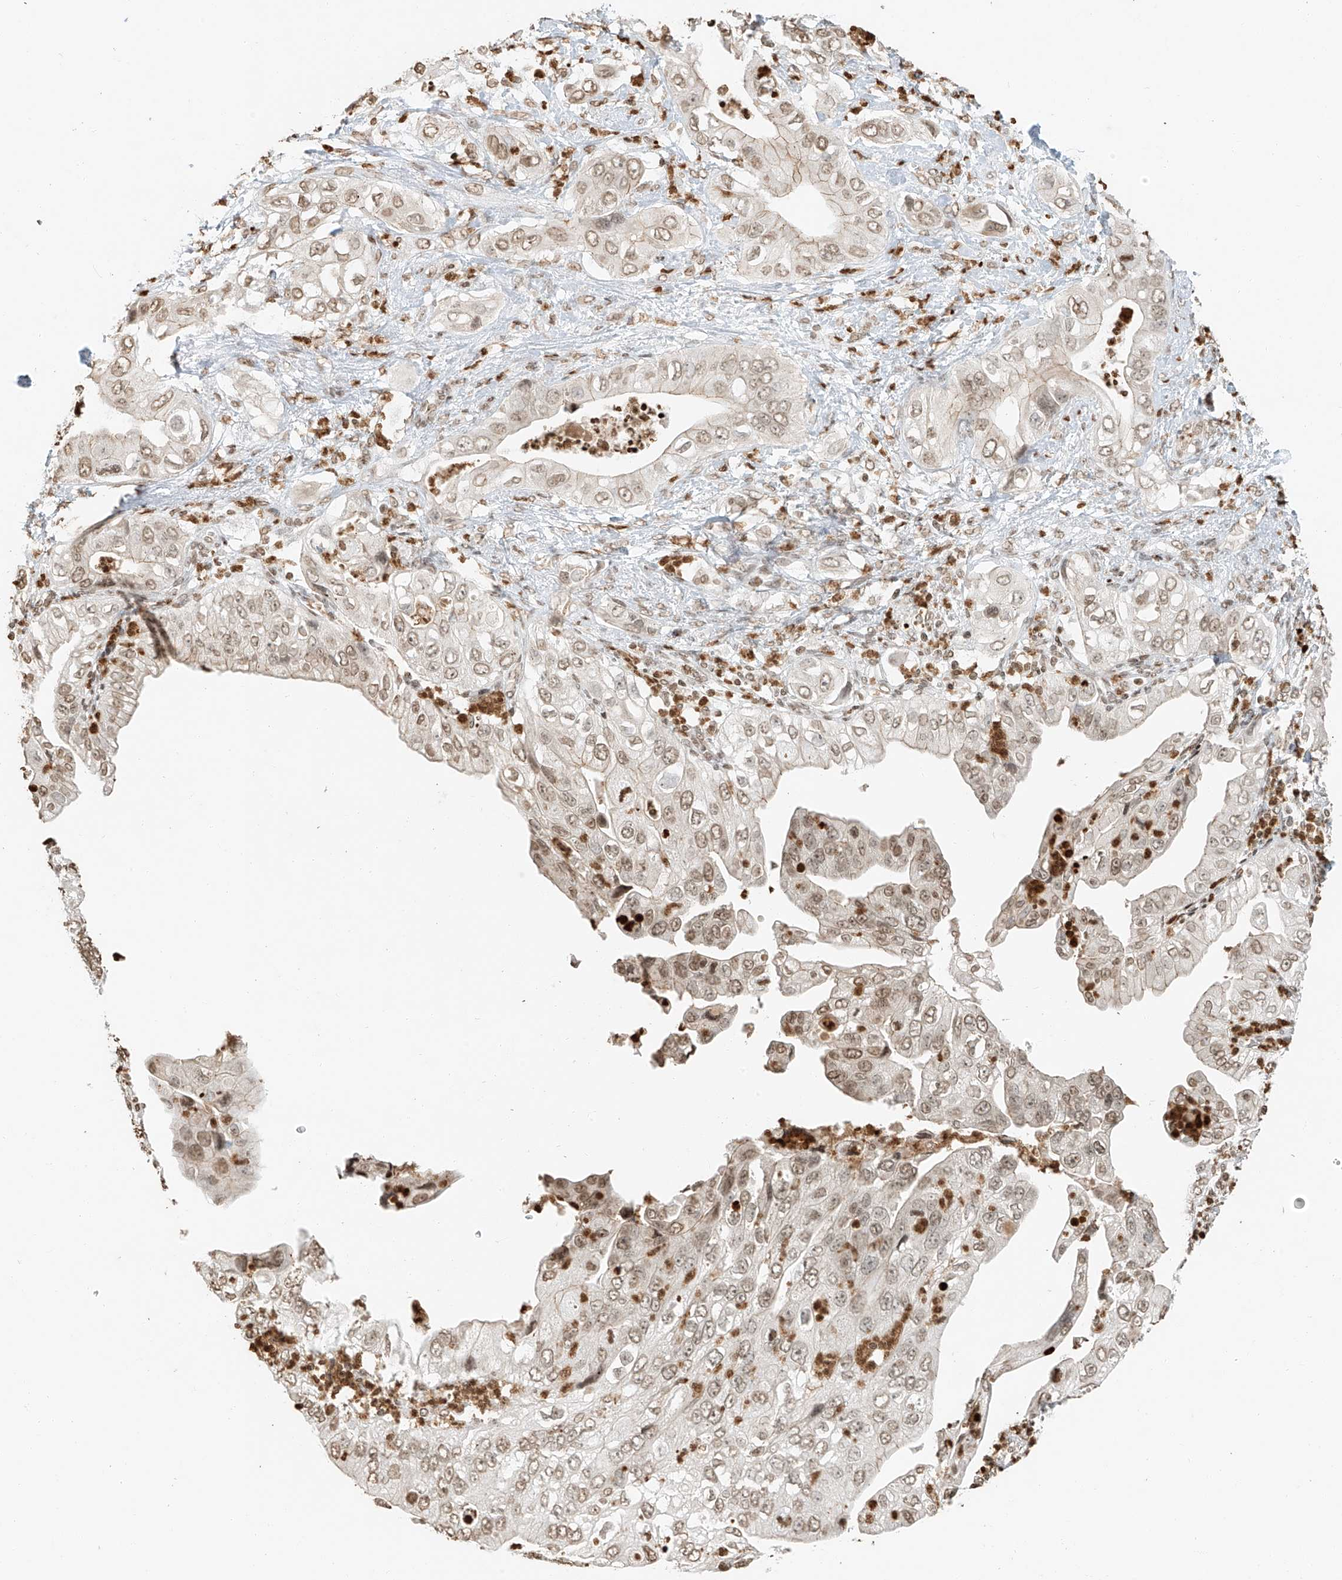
{"staining": {"intensity": "moderate", "quantity": ">75%", "location": "nuclear"}, "tissue": "pancreatic cancer", "cell_type": "Tumor cells", "image_type": "cancer", "snomed": [{"axis": "morphology", "description": "Adenocarcinoma, NOS"}, {"axis": "topography", "description": "Pancreas"}], "caption": "Immunohistochemical staining of human pancreatic cancer (adenocarcinoma) displays medium levels of moderate nuclear protein staining in about >75% of tumor cells.", "gene": "C17orf58", "patient": {"sex": "female", "age": 78}}